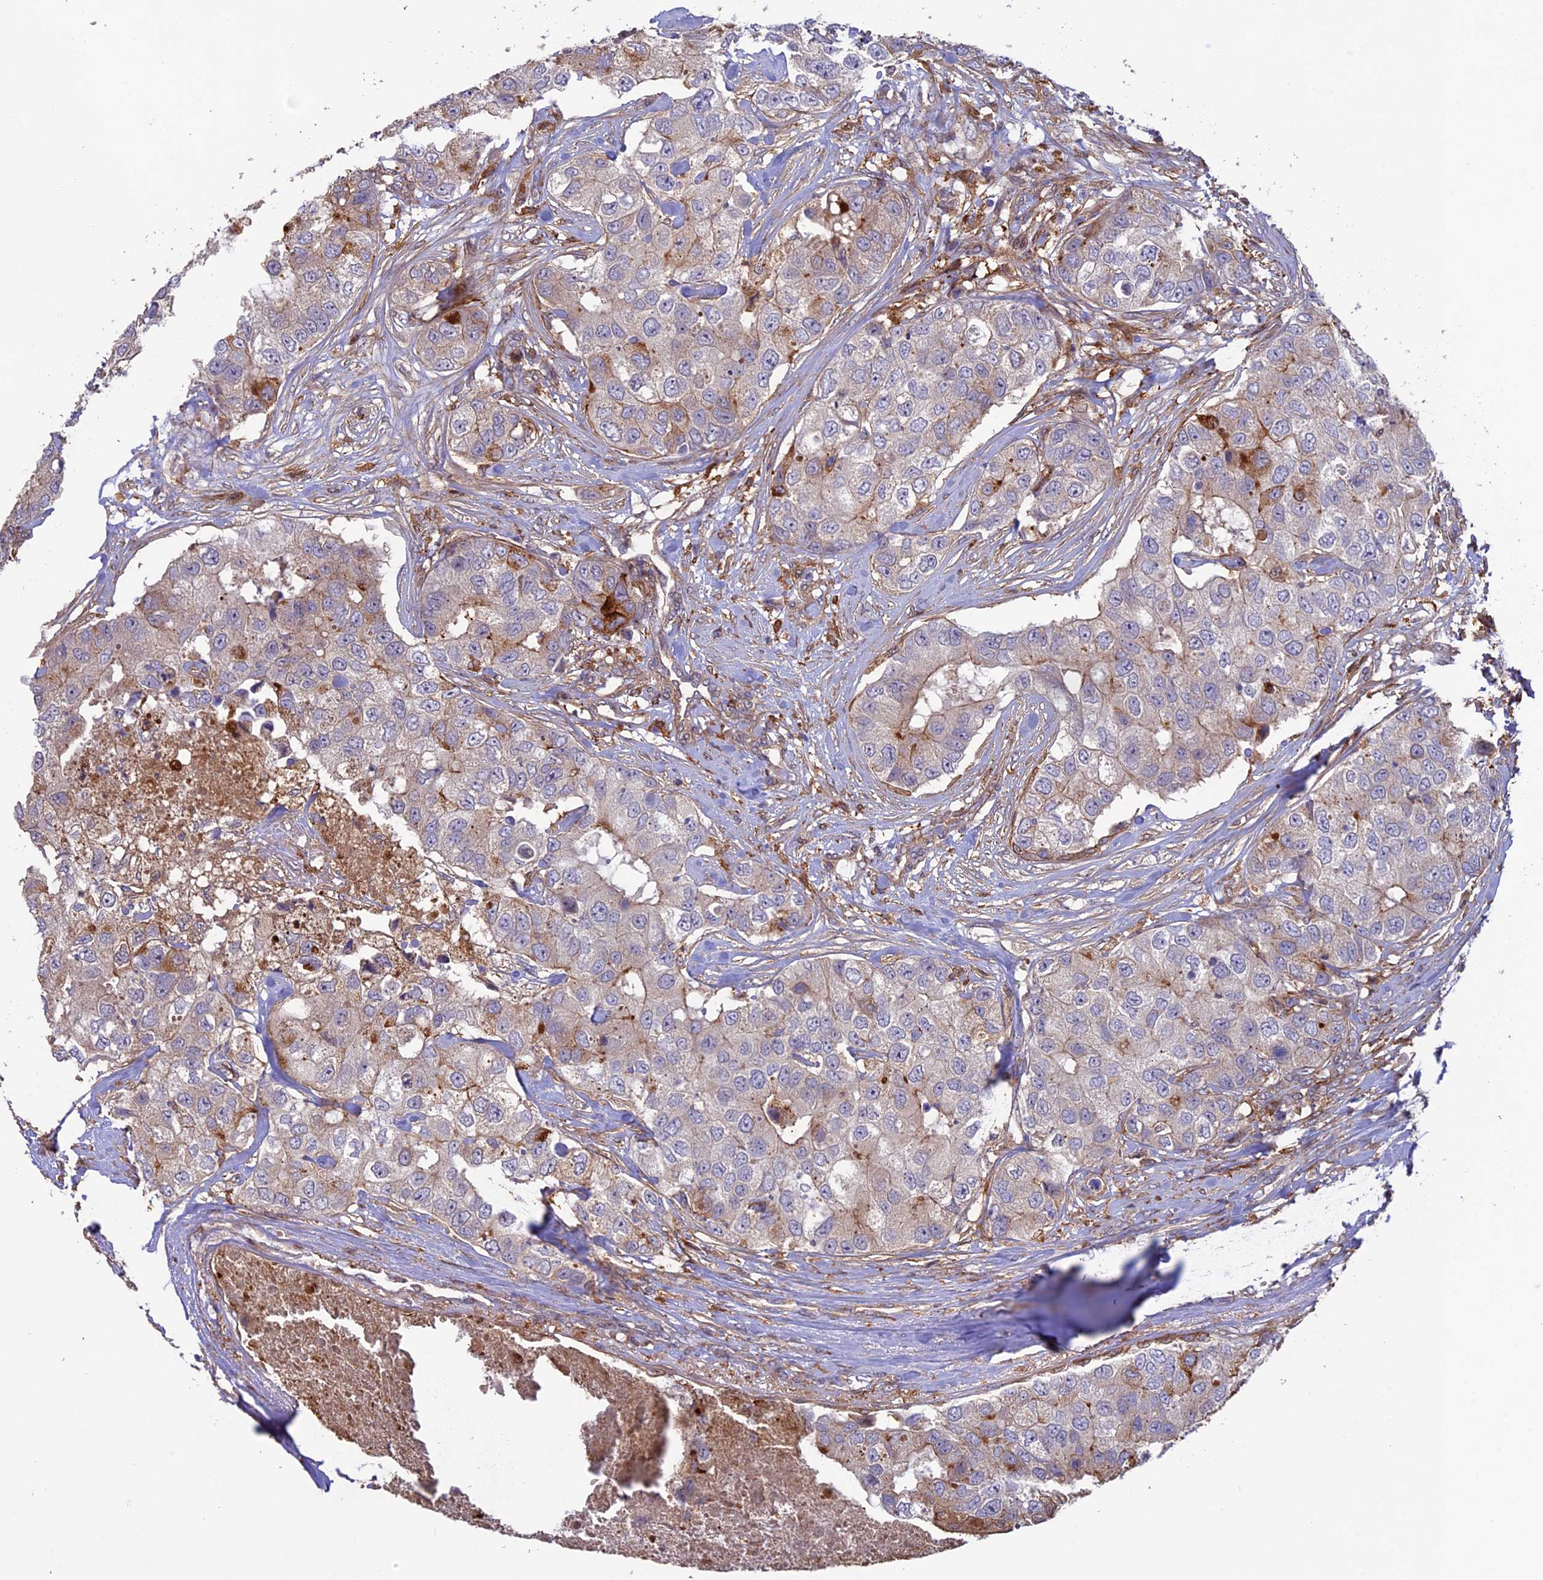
{"staining": {"intensity": "moderate", "quantity": "<25%", "location": "cytoplasmic/membranous"}, "tissue": "breast cancer", "cell_type": "Tumor cells", "image_type": "cancer", "snomed": [{"axis": "morphology", "description": "Duct carcinoma"}, {"axis": "topography", "description": "Breast"}], "caption": "A histopathology image showing moderate cytoplasmic/membranous staining in about <25% of tumor cells in breast cancer, as visualized by brown immunohistochemical staining.", "gene": "FERMT1", "patient": {"sex": "female", "age": 62}}